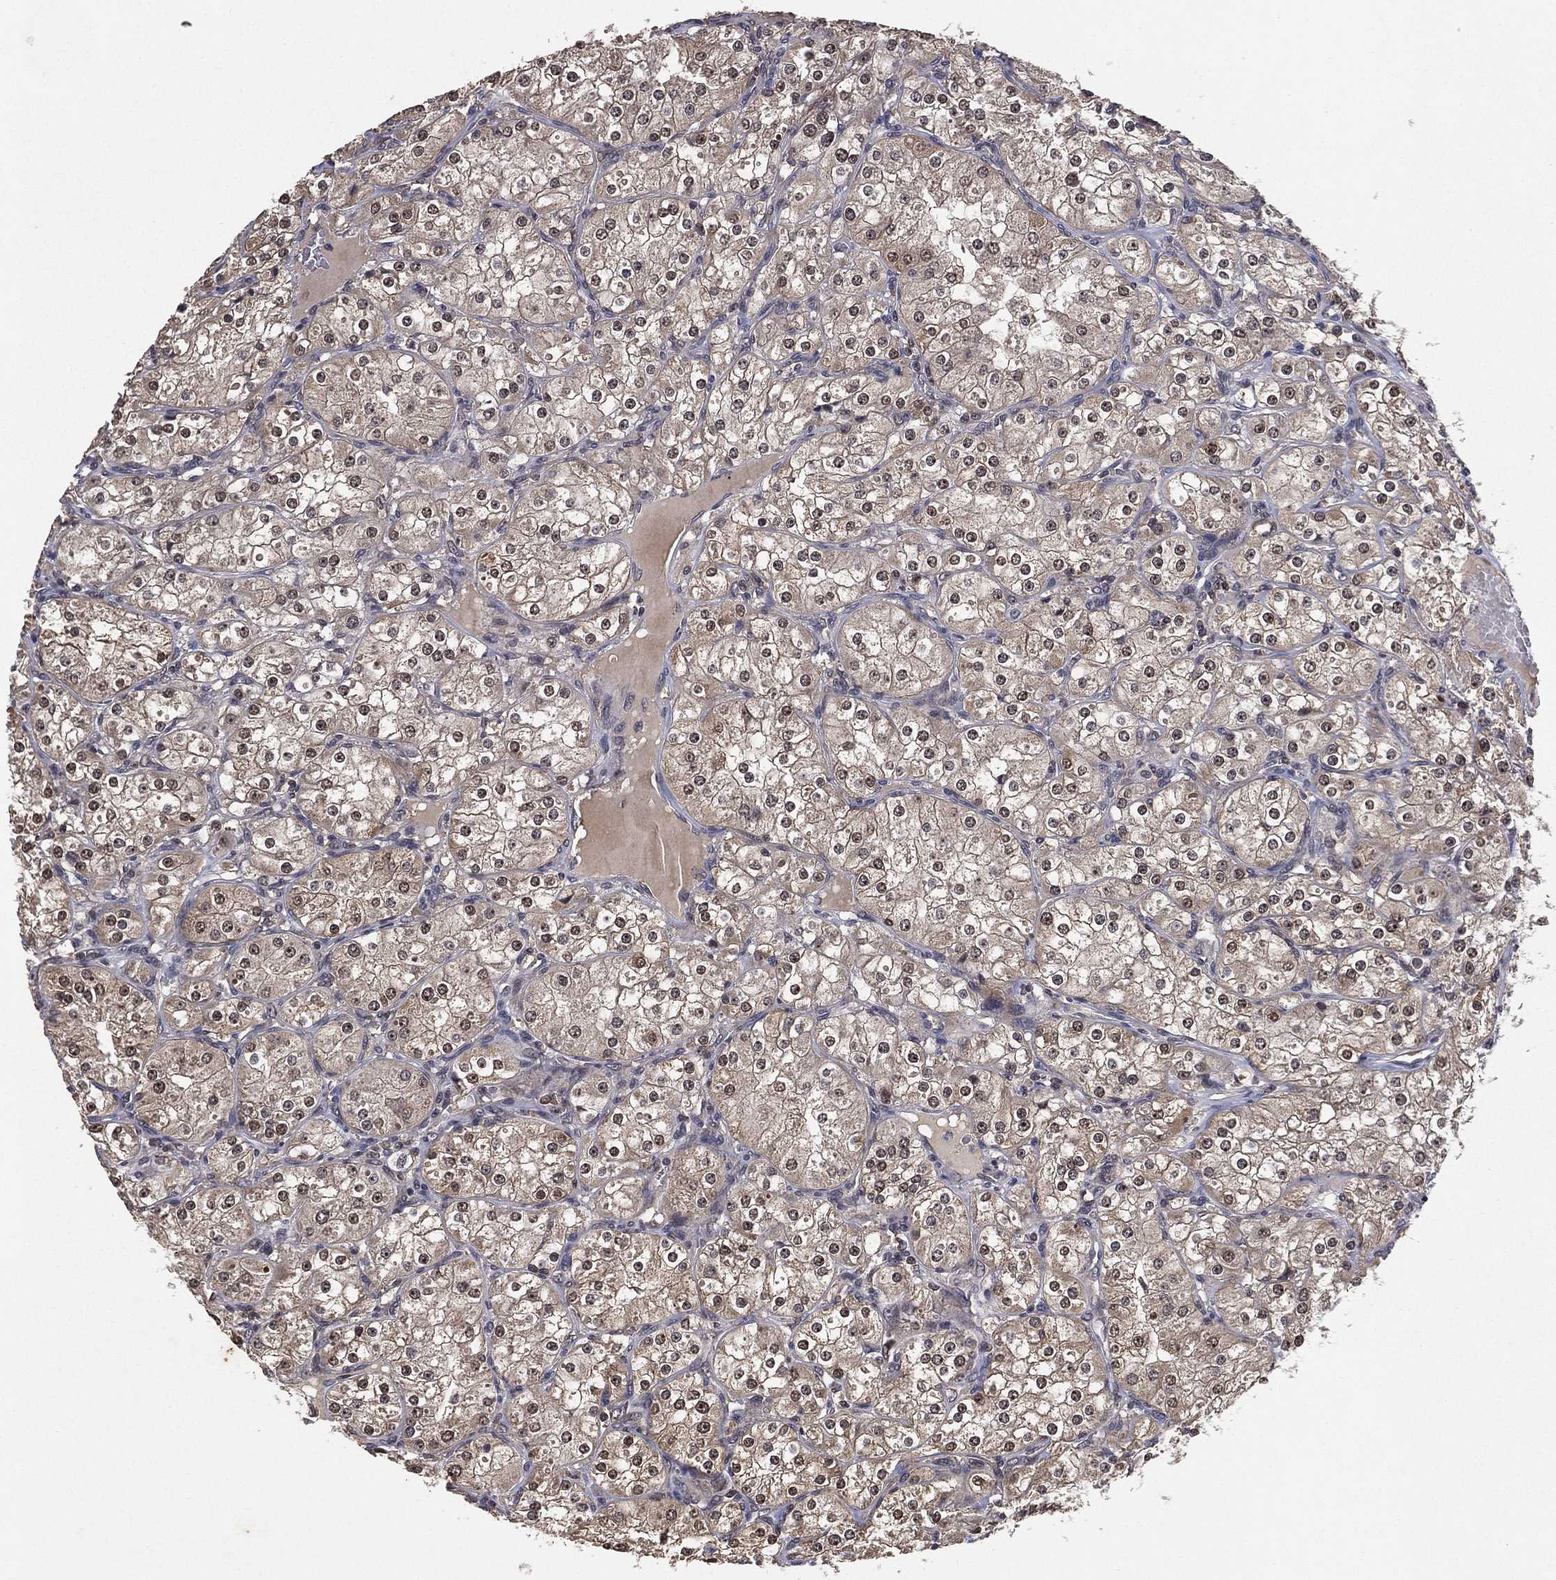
{"staining": {"intensity": "weak", "quantity": "<25%", "location": "cytoplasmic/membranous"}, "tissue": "renal cancer", "cell_type": "Tumor cells", "image_type": "cancer", "snomed": [{"axis": "morphology", "description": "Adenocarcinoma, NOS"}, {"axis": "topography", "description": "Kidney"}], "caption": "Human adenocarcinoma (renal) stained for a protein using immunohistochemistry (IHC) demonstrates no expression in tumor cells.", "gene": "NELFCD", "patient": {"sex": "male", "age": 77}}